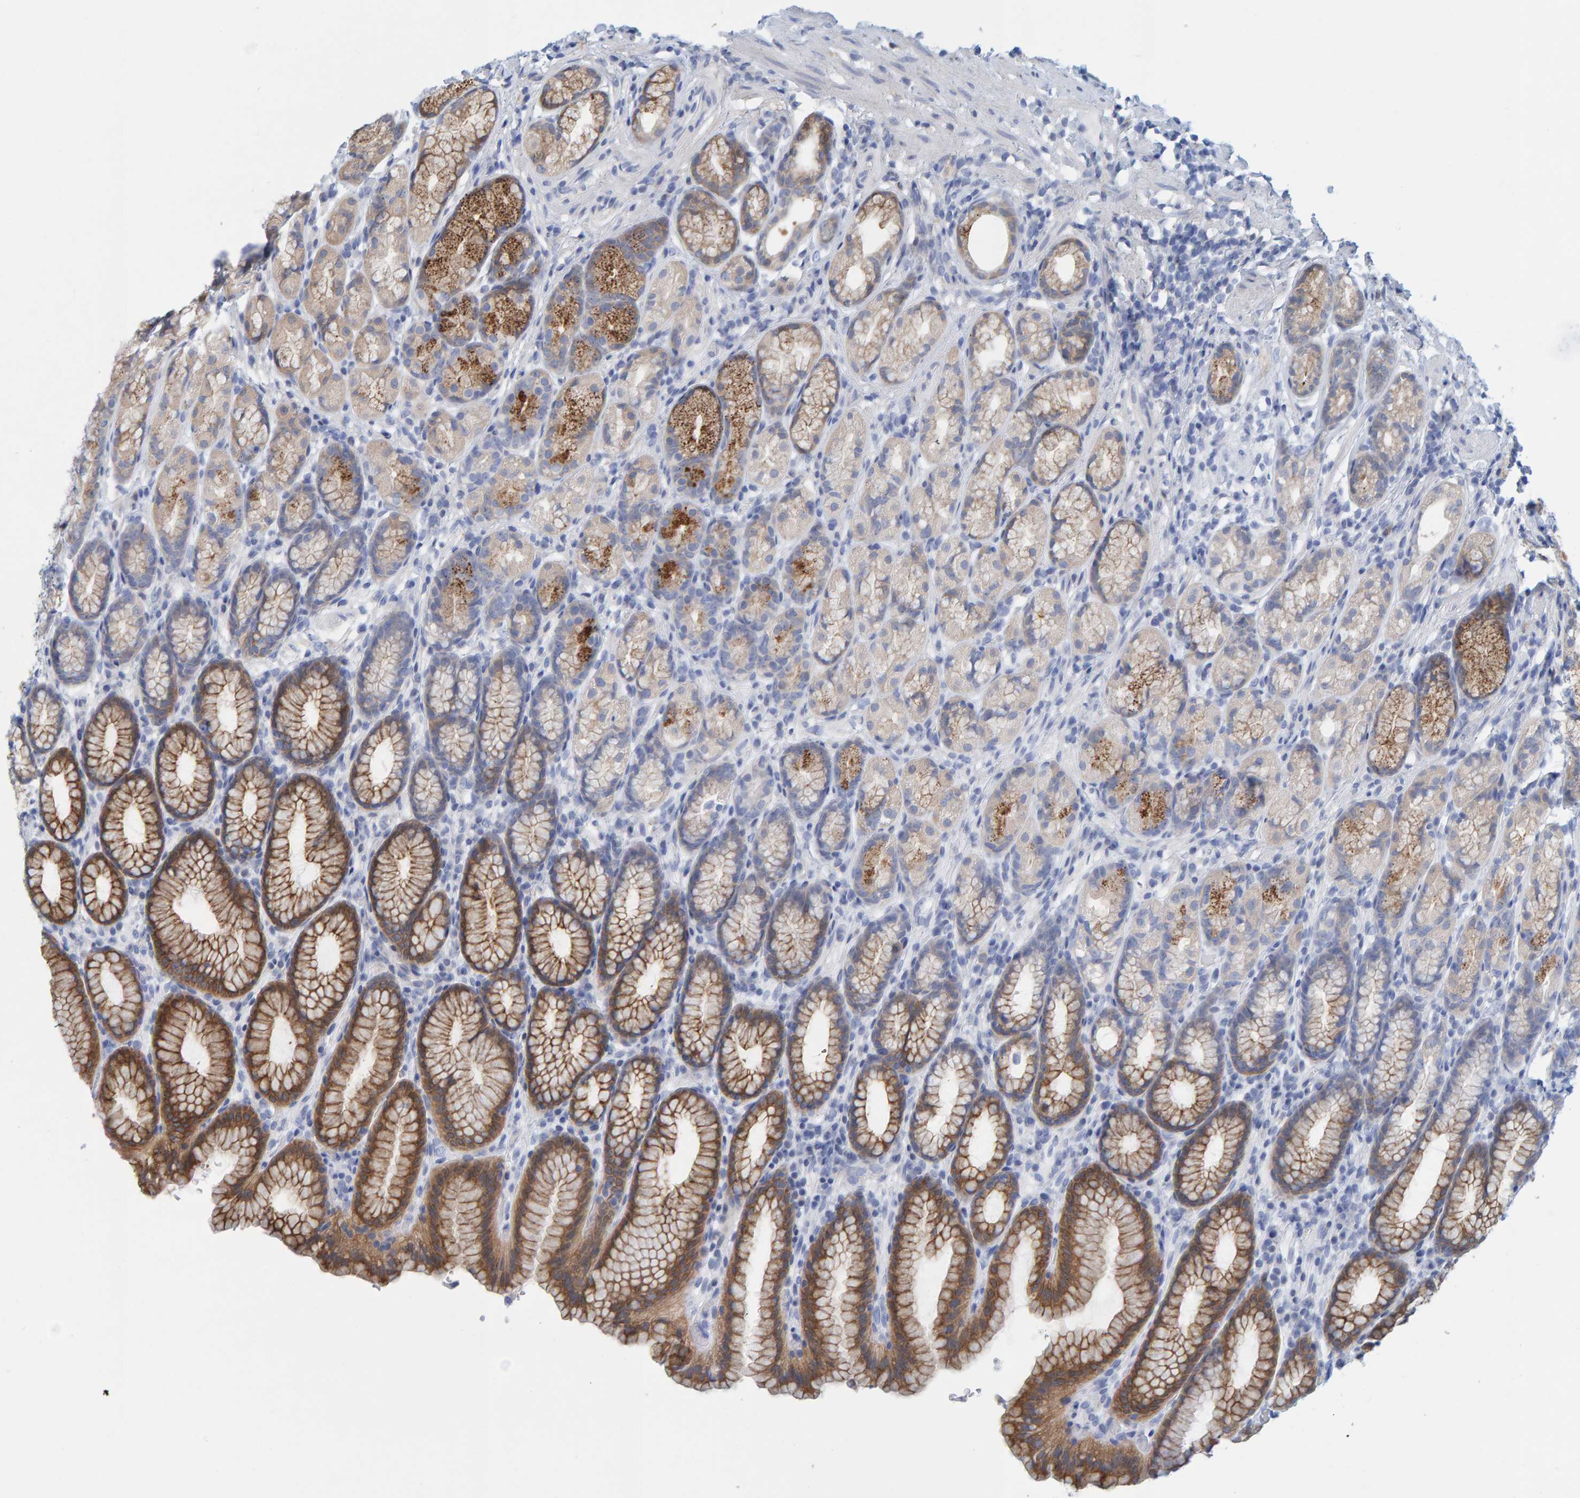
{"staining": {"intensity": "moderate", "quantity": ">75%", "location": "cytoplasmic/membranous"}, "tissue": "stomach", "cell_type": "Glandular cells", "image_type": "normal", "snomed": [{"axis": "morphology", "description": "Normal tissue, NOS"}, {"axis": "topography", "description": "Stomach"}], "caption": "The micrograph exhibits staining of benign stomach, revealing moderate cytoplasmic/membranous protein positivity (brown color) within glandular cells. (Stains: DAB in brown, nuclei in blue, Microscopy: brightfield microscopy at high magnification).", "gene": "KLHL11", "patient": {"sex": "male", "age": 42}}